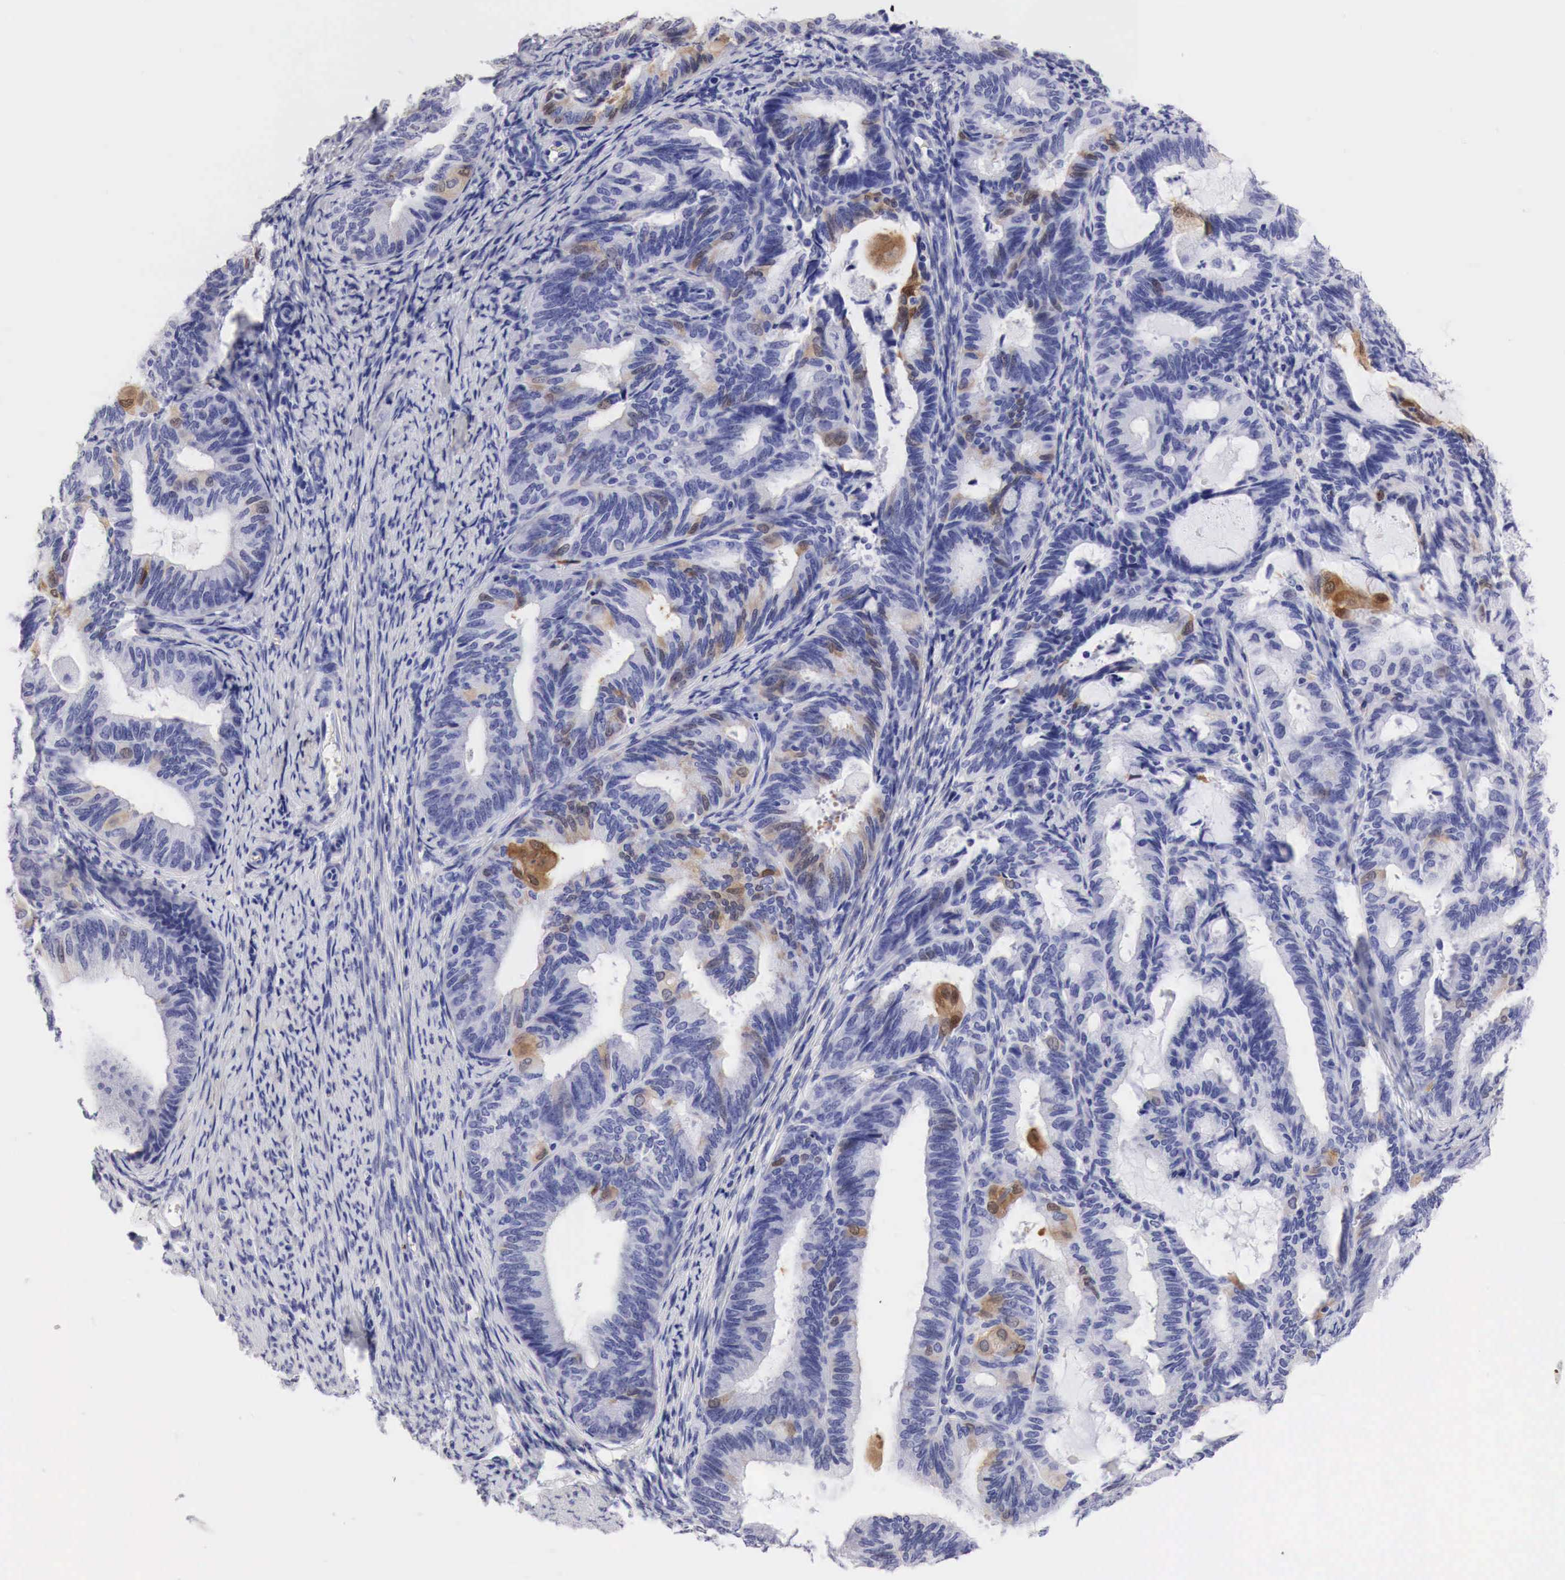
{"staining": {"intensity": "weak", "quantity": "<25%", "location": "cytoplasmic/membranous,nuclear"}, "tissue": "endometrial cancer", "cell_type": "Tumor cells", "image_type": "cancer", "snomed": [{"axis": "morphology", "description": "Adenocarcinoma, NOS"}, {"axis": "topography", "description": "Endometrium"}], "caption": "Endometrial cancer was stained to show a protein in brown. There is no significant positivity in tumor cells.", "gene": "CDKN2A", "patient": {"sex": "female", "age": 63}}